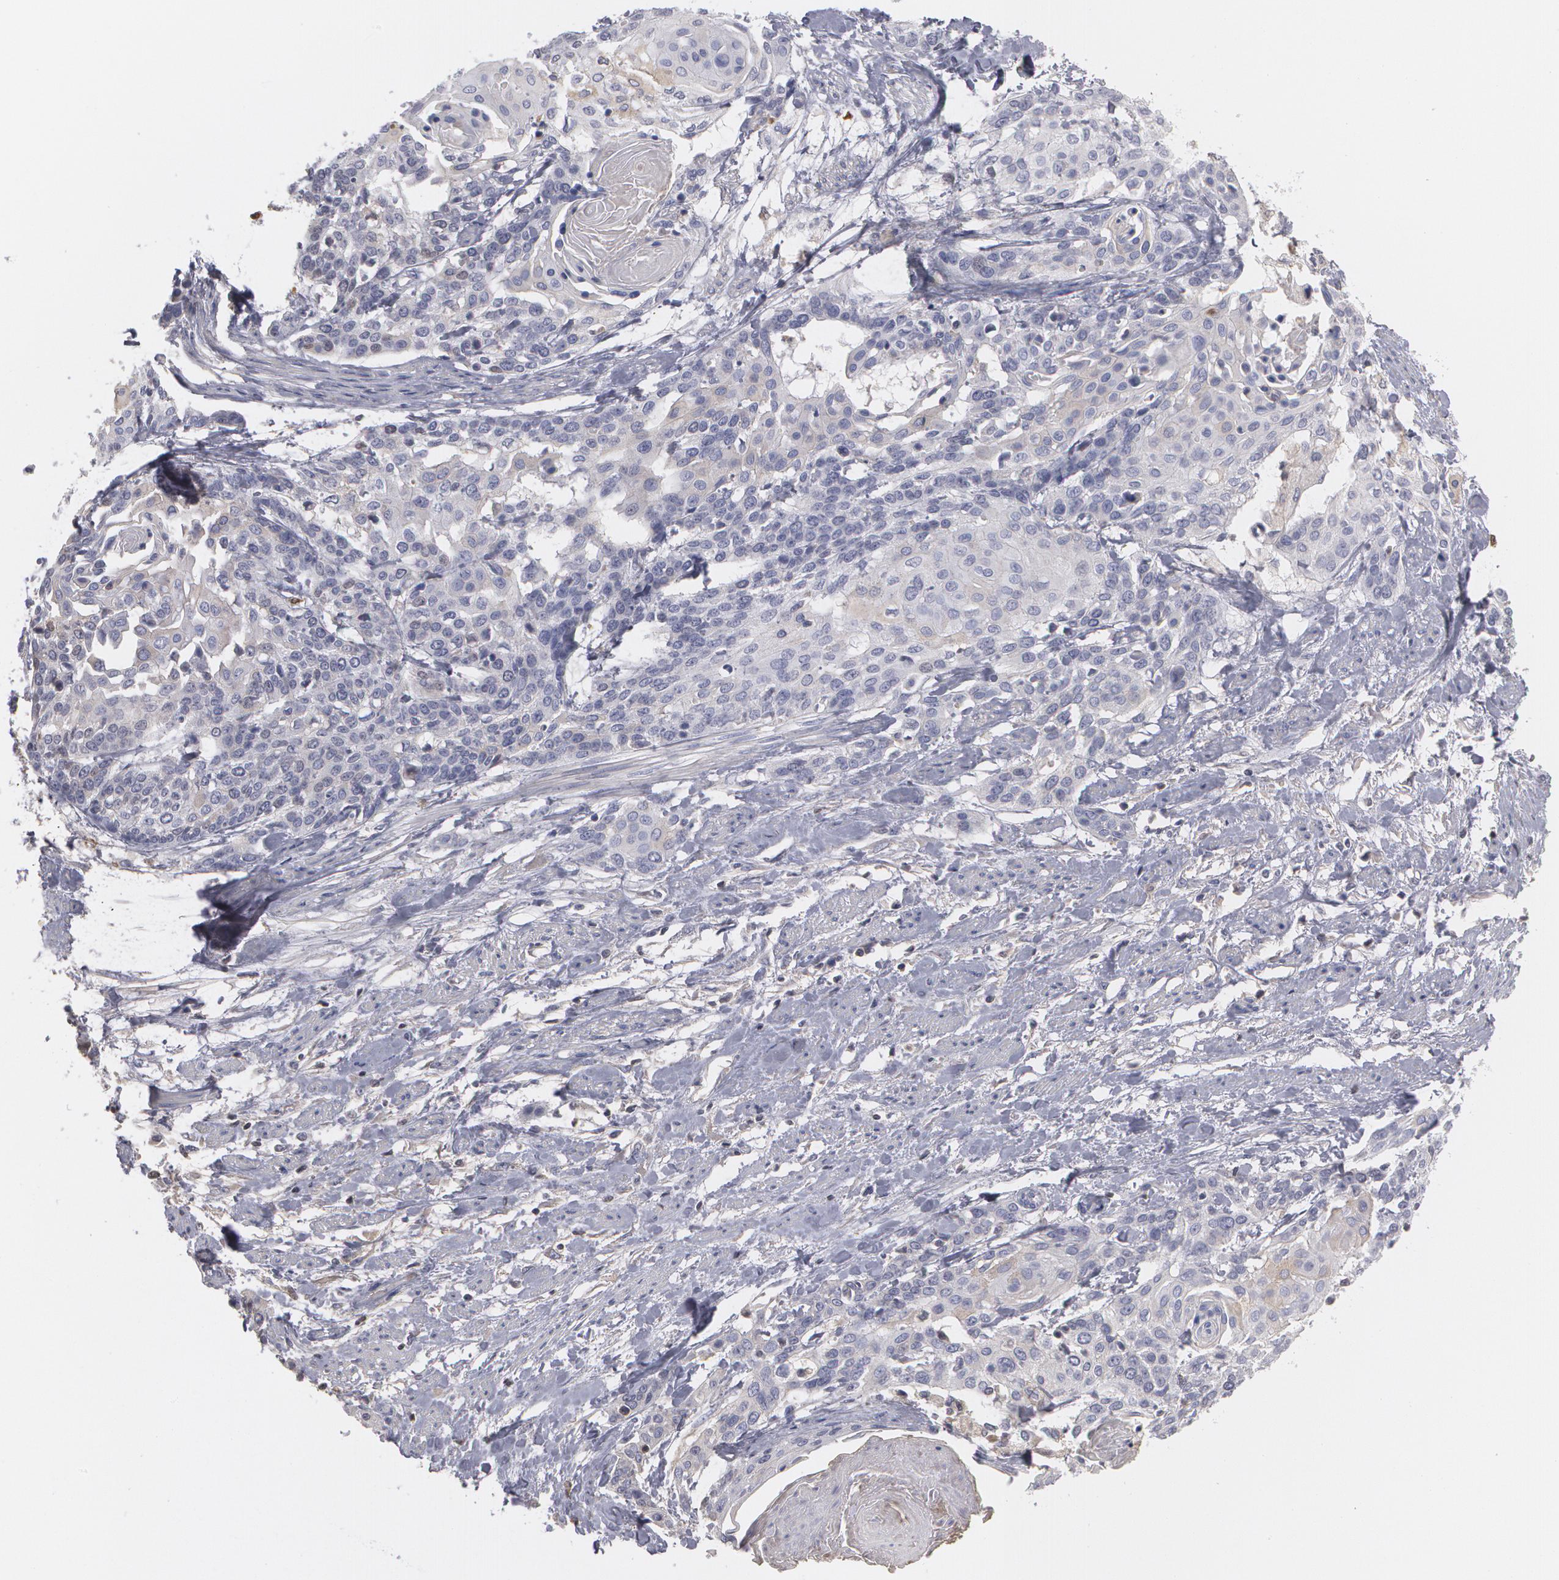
{"staining": {"intensity": "weak", "quantity": "<25%", "location": "cytoplasmic/membranous"}, "tissue": "cervical cancer", "cell_type": "Tumor cells", "image_type": "cancer", "snomed": [{"axis": "morphology", "description": "Squamous cell carcinoma, NOS"}, {"axis": "topography", "description": "Cervix"}], "caption": "Immunohistochemical staining of cervical cancer exhibits no significant positivity in tumor cells.", "gene": "SERPINA1", "patient": {"sex": "female", "age": 57}}